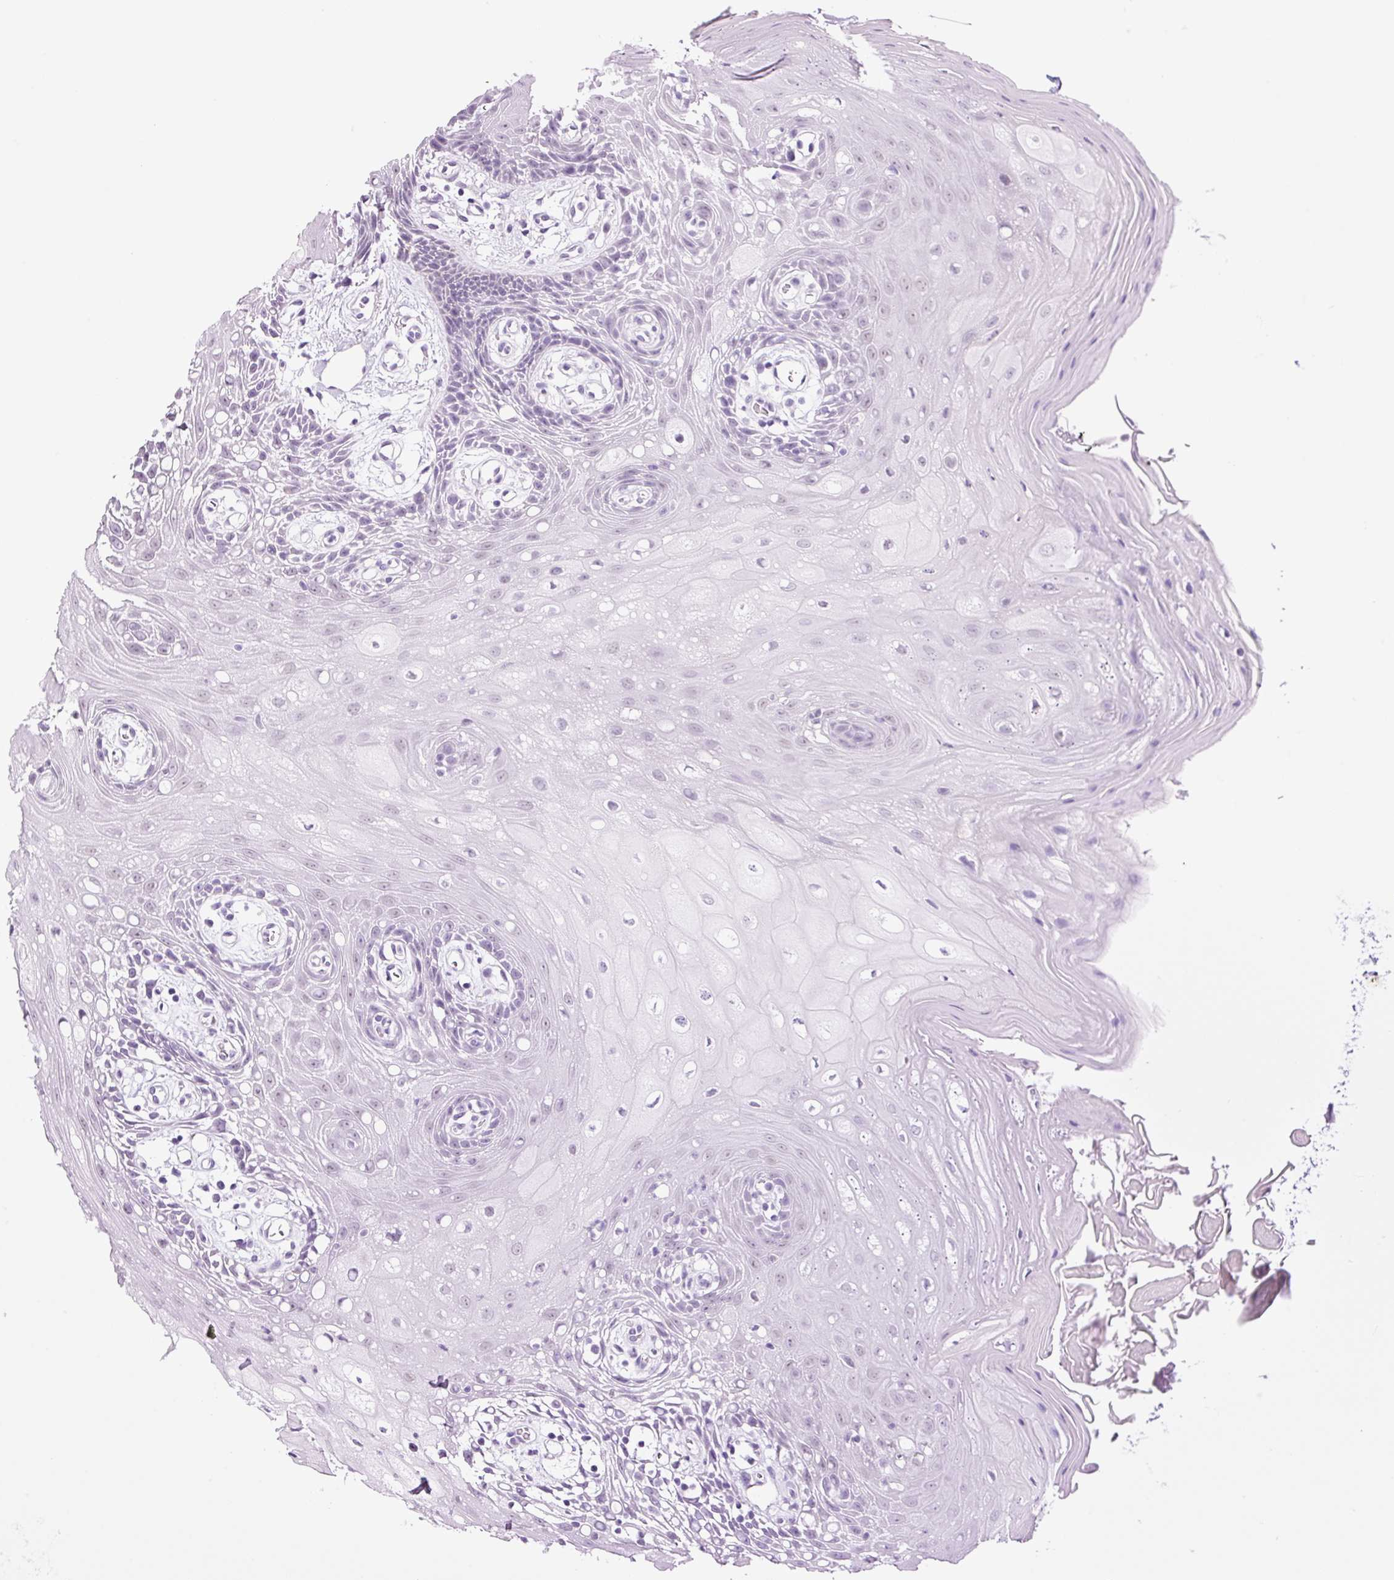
{"staining": {"intensity": "negative", "quantity": "none", "location": "none"}, "tissue": "oral mucosa", "cell_type": "Squamous epithelial cells", "image_type": "normal", "snomed": [{"axis": "morphology", "description": "Normal tissue, NOS"}, {"axis": "topography", "description": "Oral tissue"}], "caption": "Immunohistochemical staining of normal human oral mucosa exhibits no significant expression in squamous epithelial cells. (Brightfield microscopy of DAB (3,3'-diaminobenzidine) immunohistochemistry (IHC) at high magnification).", "gene": "RTF2", "patient": {"sex": "female", "age": 59}}